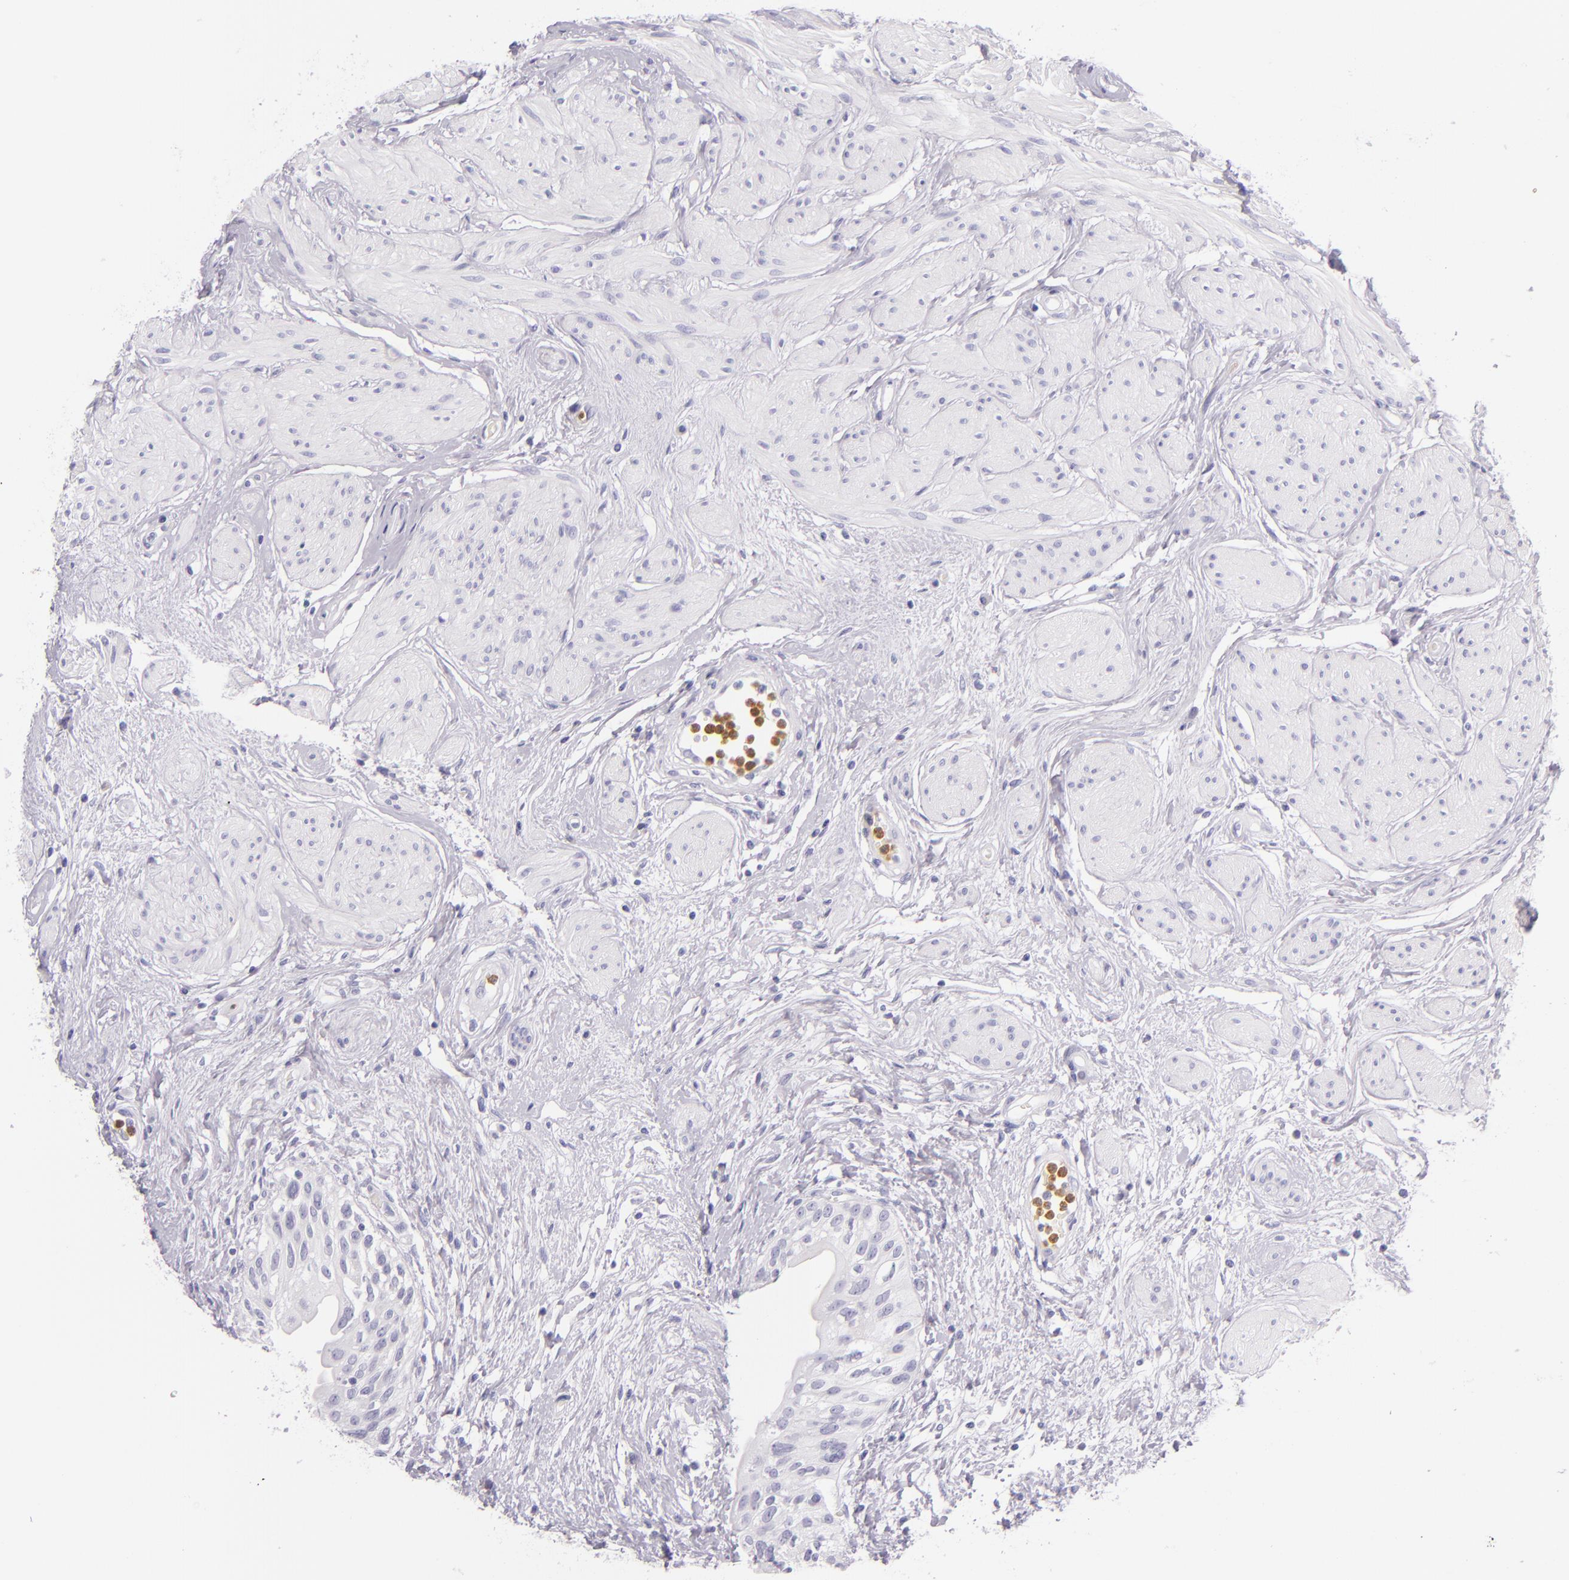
{"staining": {"intensity": "negative", "quantity": "none", "location": "none"}, "tissue": "urinary bladder", "cell_type": "Urothelial cells", "image_type": "normal", "snomed": [{"axis": "morphology", "description": "Normal tissue, NOS"}, {"axis": "topography", "description": "Urinary bladder"}], "caption": "Normal urinary bladder was stained to show a protein in brown. There is no significant positivity in urothelial cells. (DAB immunohistochemistry with hematoxylin counter stain).", "gene": "CEACAM1", "patient": {"sex": "female", "age": 55}}